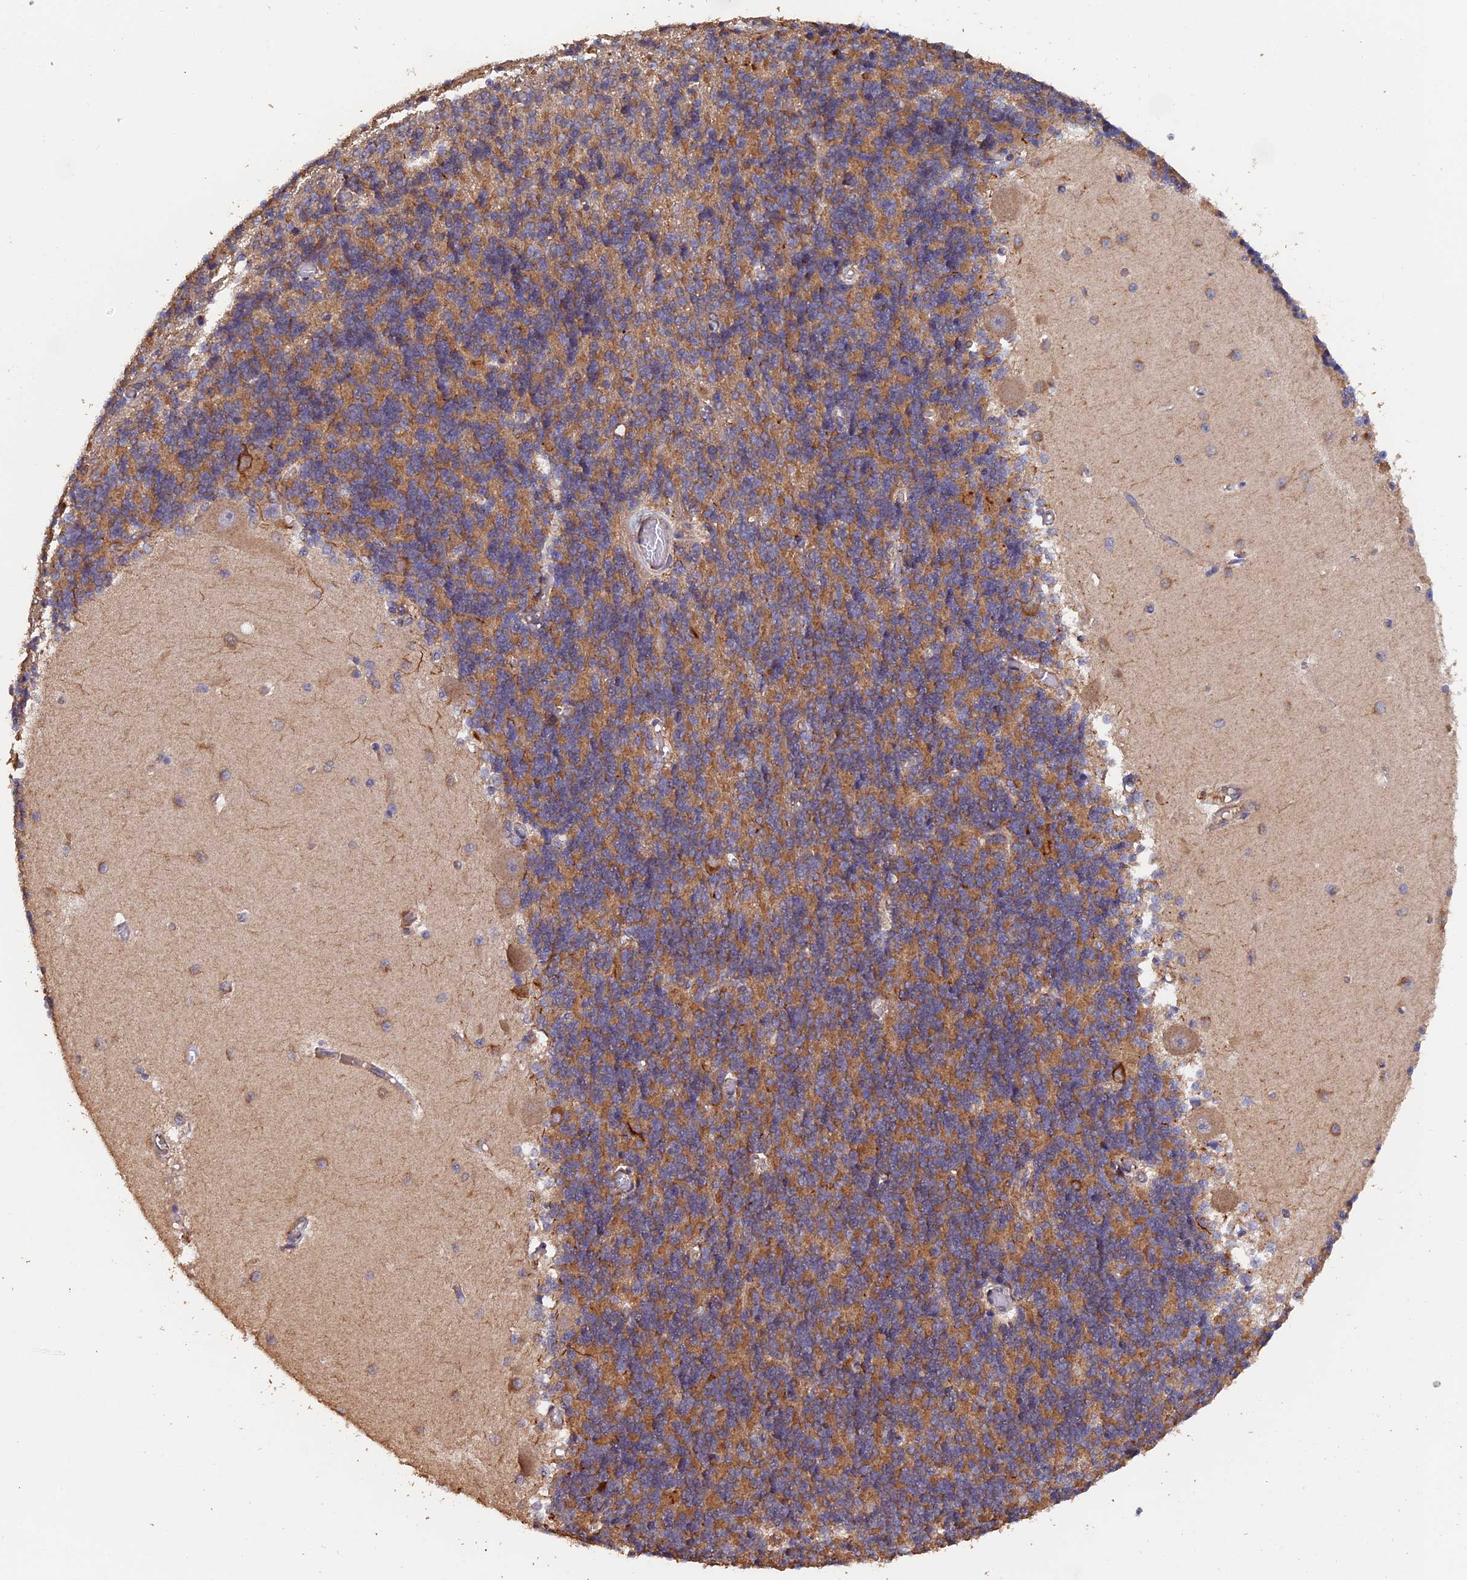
{"staining": {"intensity": "moderate", "quantity": ">75%", "location": "cytoplasmic/membranous"}, "tissue": "cerebellum", "cell_type": "Cells in granular layer", "image_type": "normal", "snomed": [{"axis": "morphology", "description": "Normal tissue, NOS"}, {"axis": "topography", "description": "Cerebellum"}], "caption": "Immunohistochemical staining of unremarkable human cerebellum demonstrates moderate cytoplasmic/membranous protein staining in about >75% of cells in granular layer. Immunohistochemistry (ihc) stains the protein of interest in brown and the nuclei are stained blue.", "gene": "PIGQ", "patient": {"sex": "male", "age": 37}}